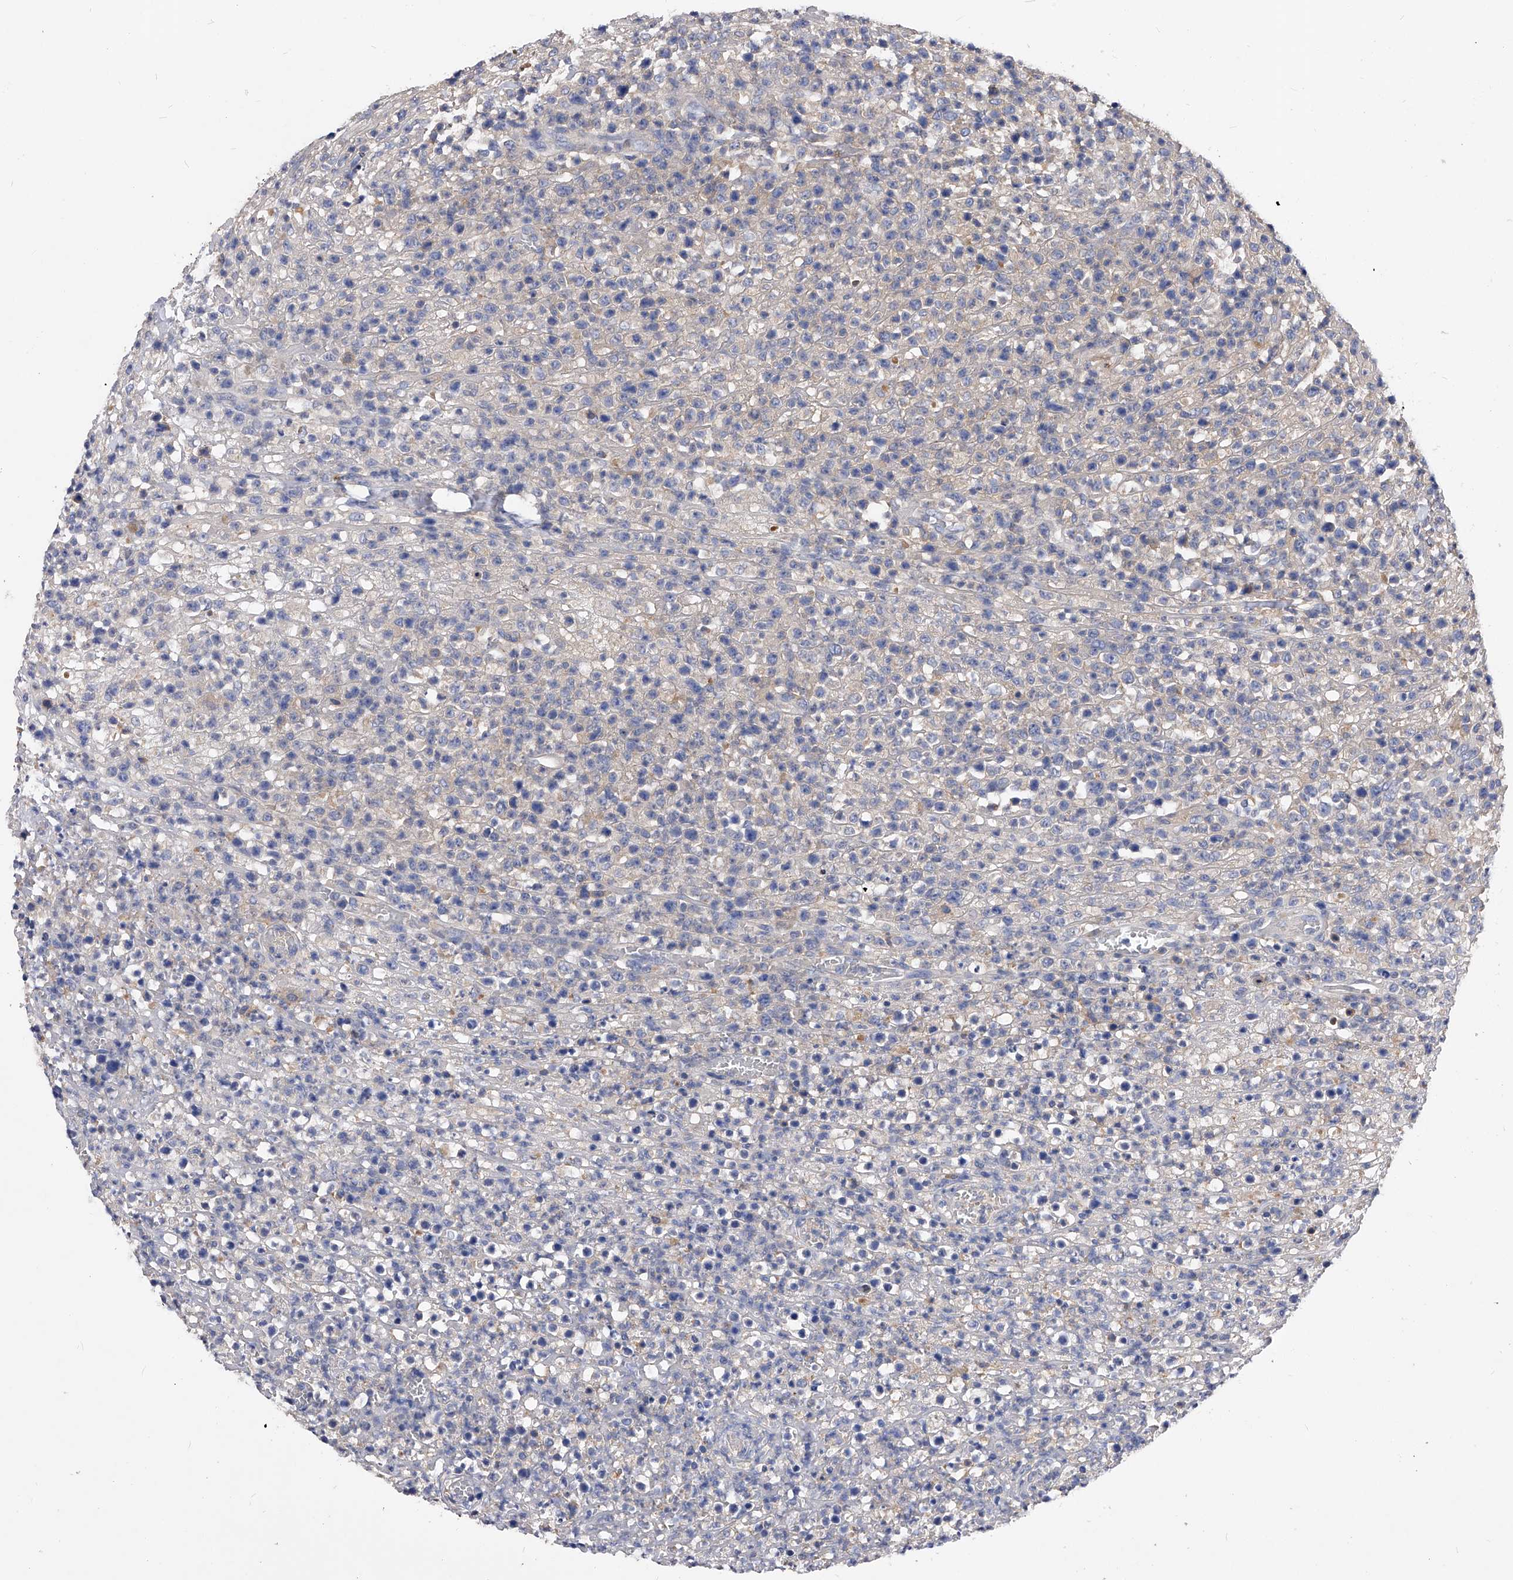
{"staining": {"intensity": "negative", "quantity": "none", "location": "none"}, "tissue": "lymphoma", "cell_type": "Tumor cells", "image_type": "cancer", "snomed": [{"axis": "morphology", "description": "Malignant lymphoma, non-Hodgkin's type, High grade"}, {"axis": "topography", "description": "Colon"}], "caption": "Immunohistochemical staining of lymphoma reveals no significant expression in tumor cells.", "gene": "APEH", "patient": {"sex": "female", "age": 53}}